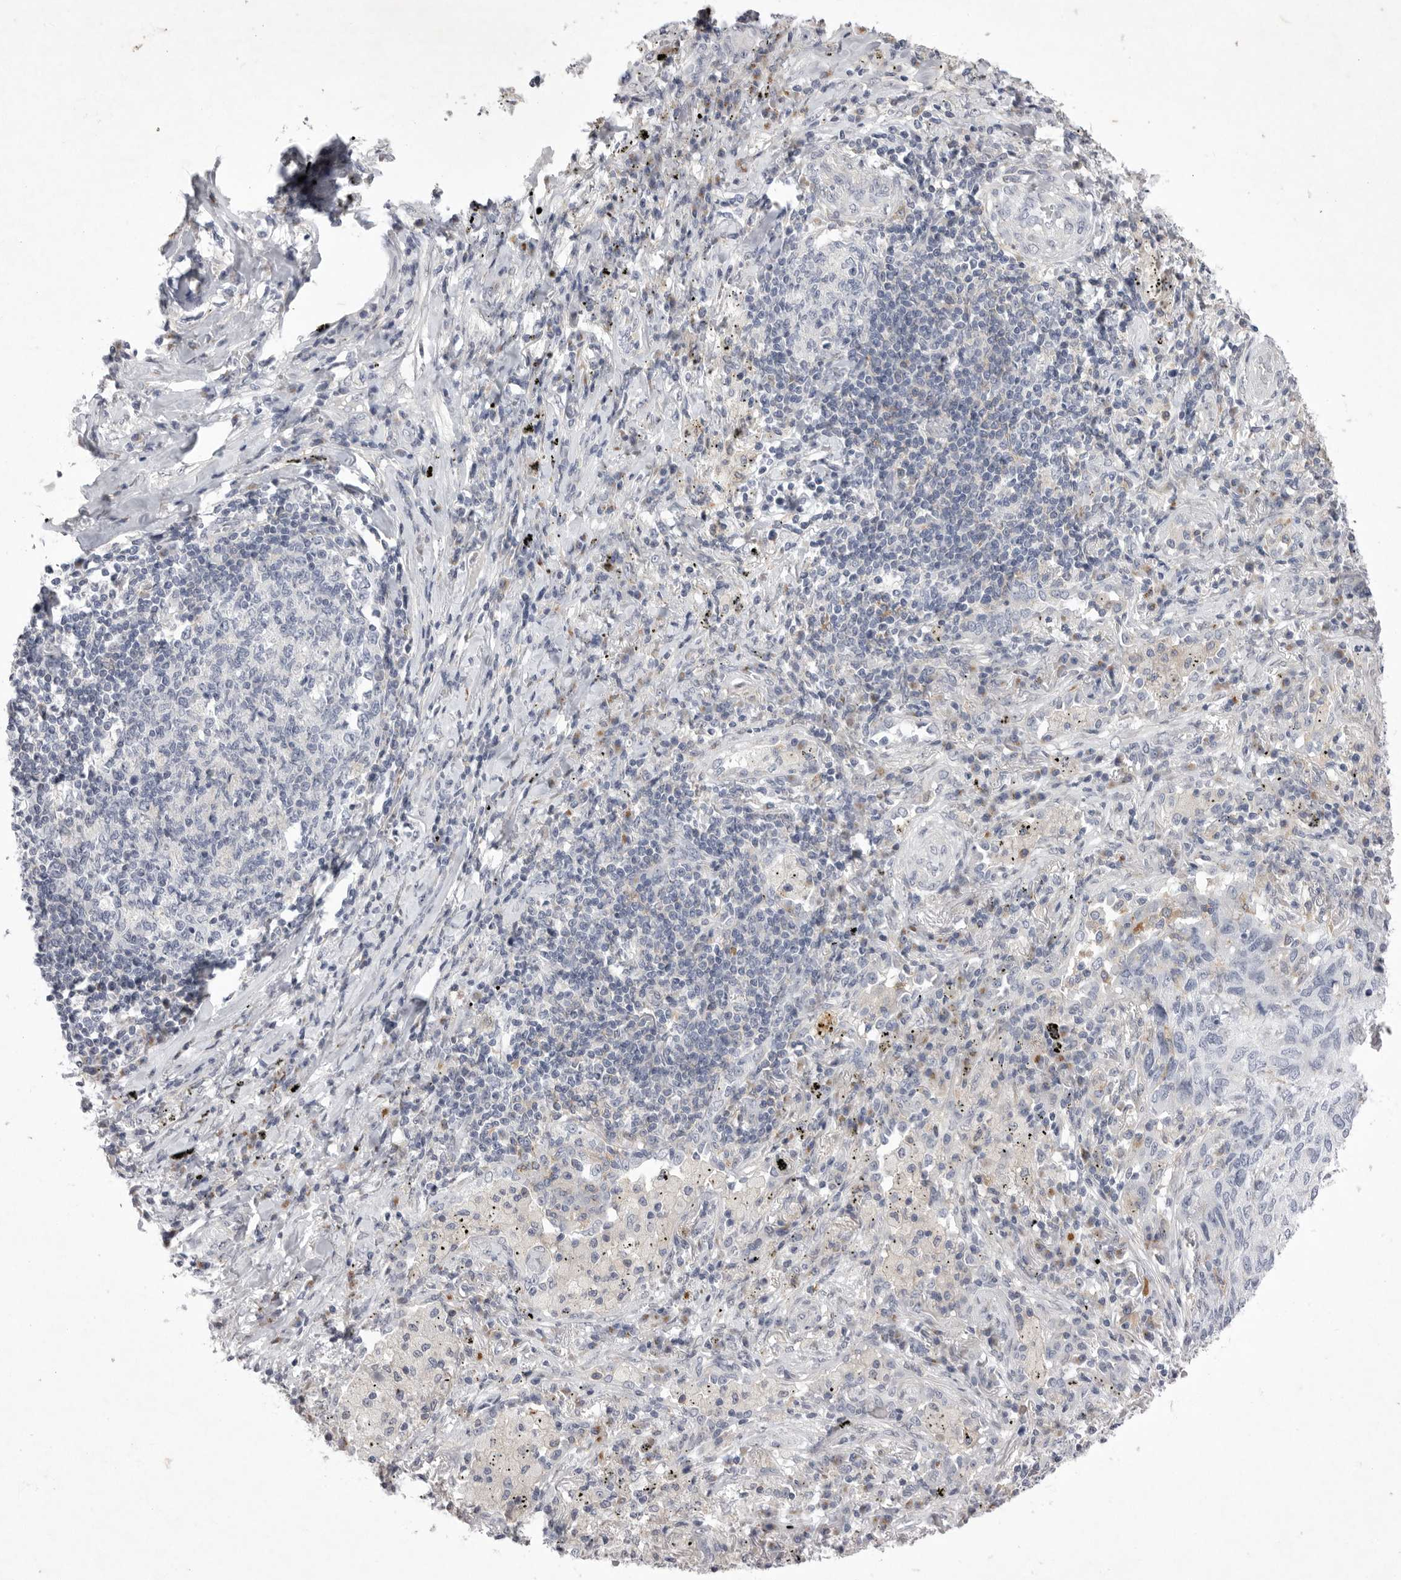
{"staining": {"intensity": "negative", "quantity": "none", "location": "none"}, "tissue": "lung cancer", "cell_type": "Tumor cells", "image_type": "cancer", "snomed": [{"axis": "morphology", "description": "Squamous cell carcinoma, NOS"}, {"axis": "topography", "description": "Lung"}], "caption": "Immunohistochemistry (IHC) image of lung cancer (squamous cell carcinoma) stained for a protein (brown), which displays no positivity in tumor cells.", "gene": "SIGLEC10", "patient": {"sex": "female", "age": 63}}